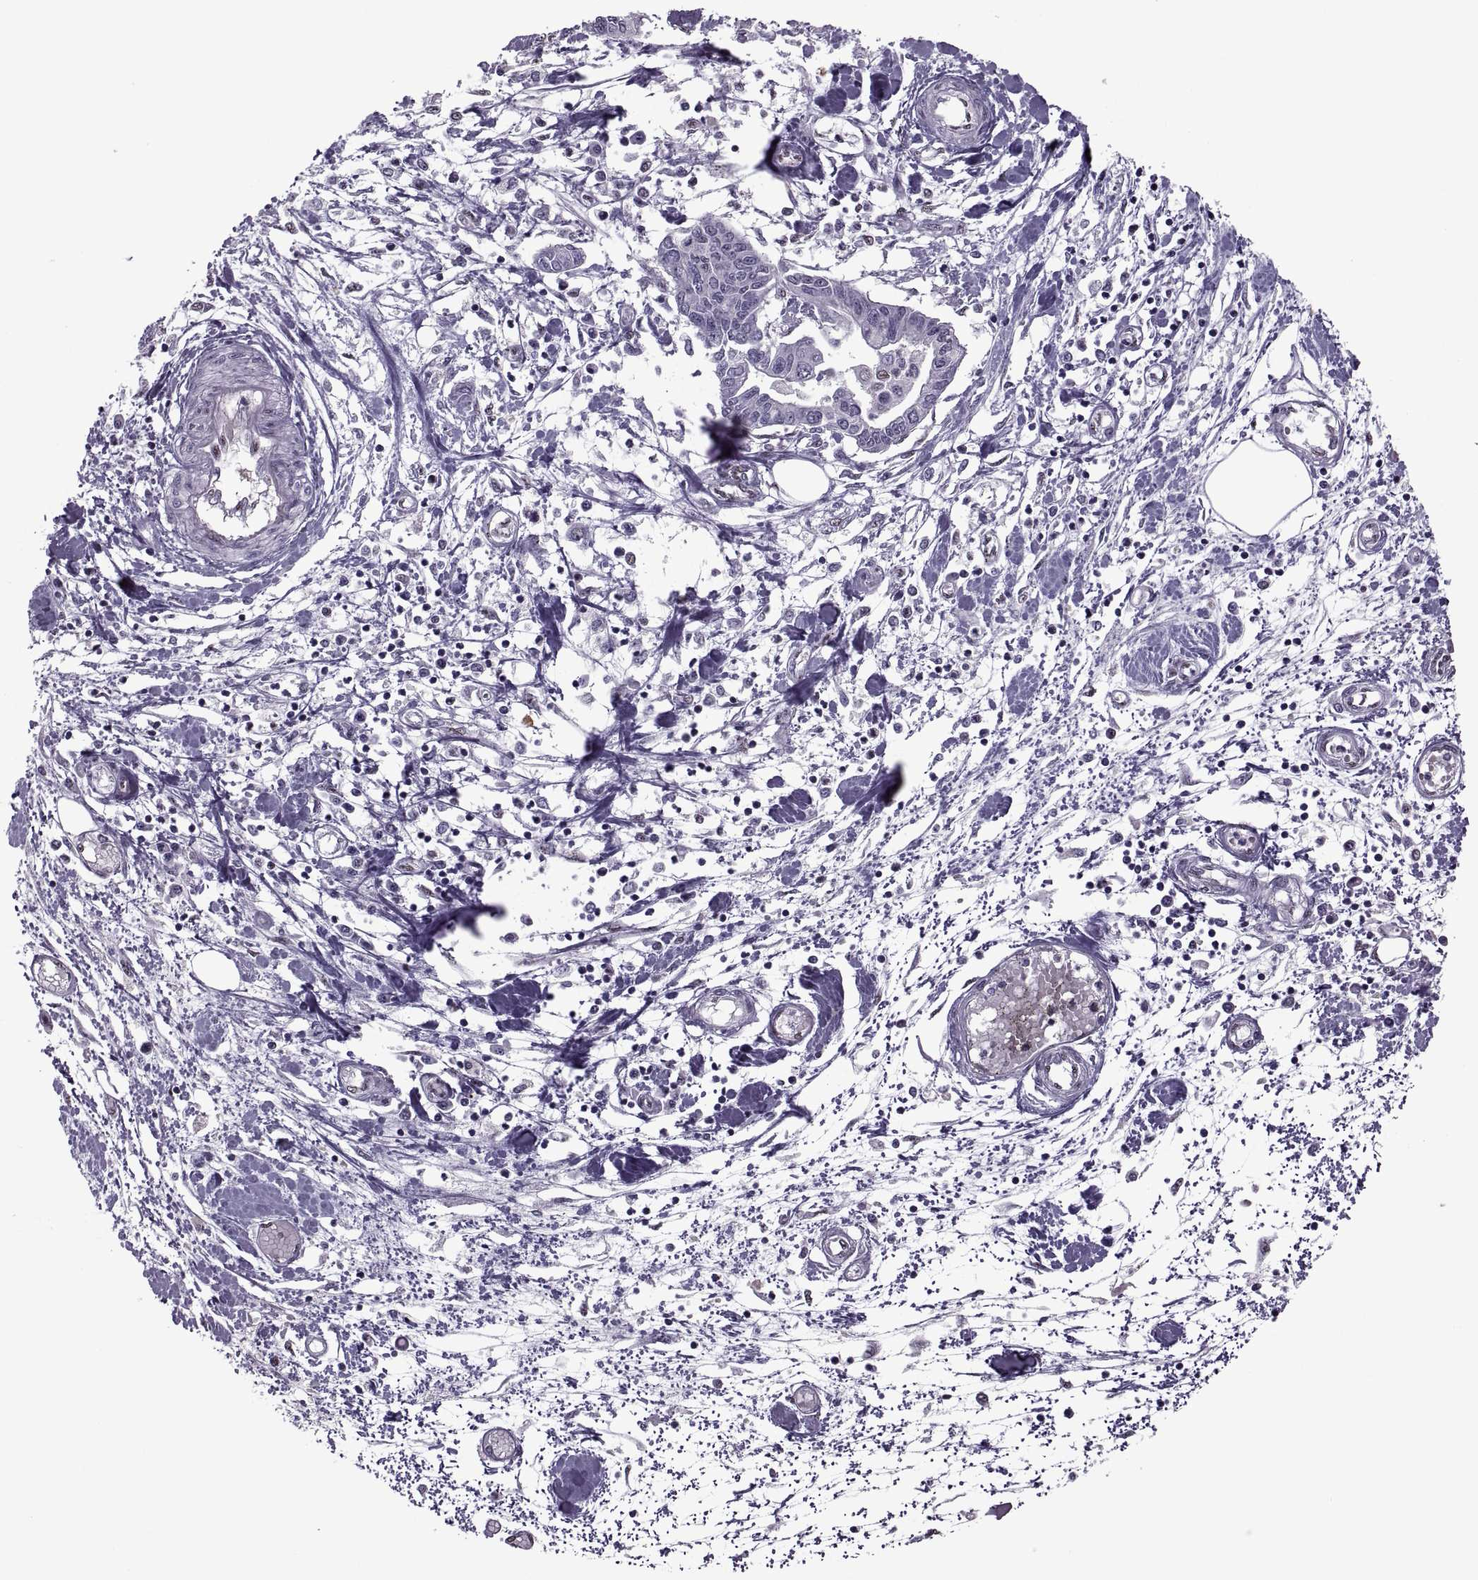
{"staining": {"intensity": "negative", "quantity": "none", "location": "none"}, "tissue": "pancreatic cancer", "cell_type": "Tumor cells", "image_type": "cancer", "snomed": [{"axis": "morphology", "description": "Adenocarcinoma, NOS"}, {"axis": "topography", "description": "Pancreas"}], "caption": "There is no significant expression in tumor cells of pancreatic cancer. Brightfield microscopy of immunohistochemistry (IHC) stained with DAB (3,3'-diaminobenzidine) (brown) and hematoxylin (blue), captured at high magnification.", "gene": "MAGEA4", "patient": {"sex": "male", "age": 60}}